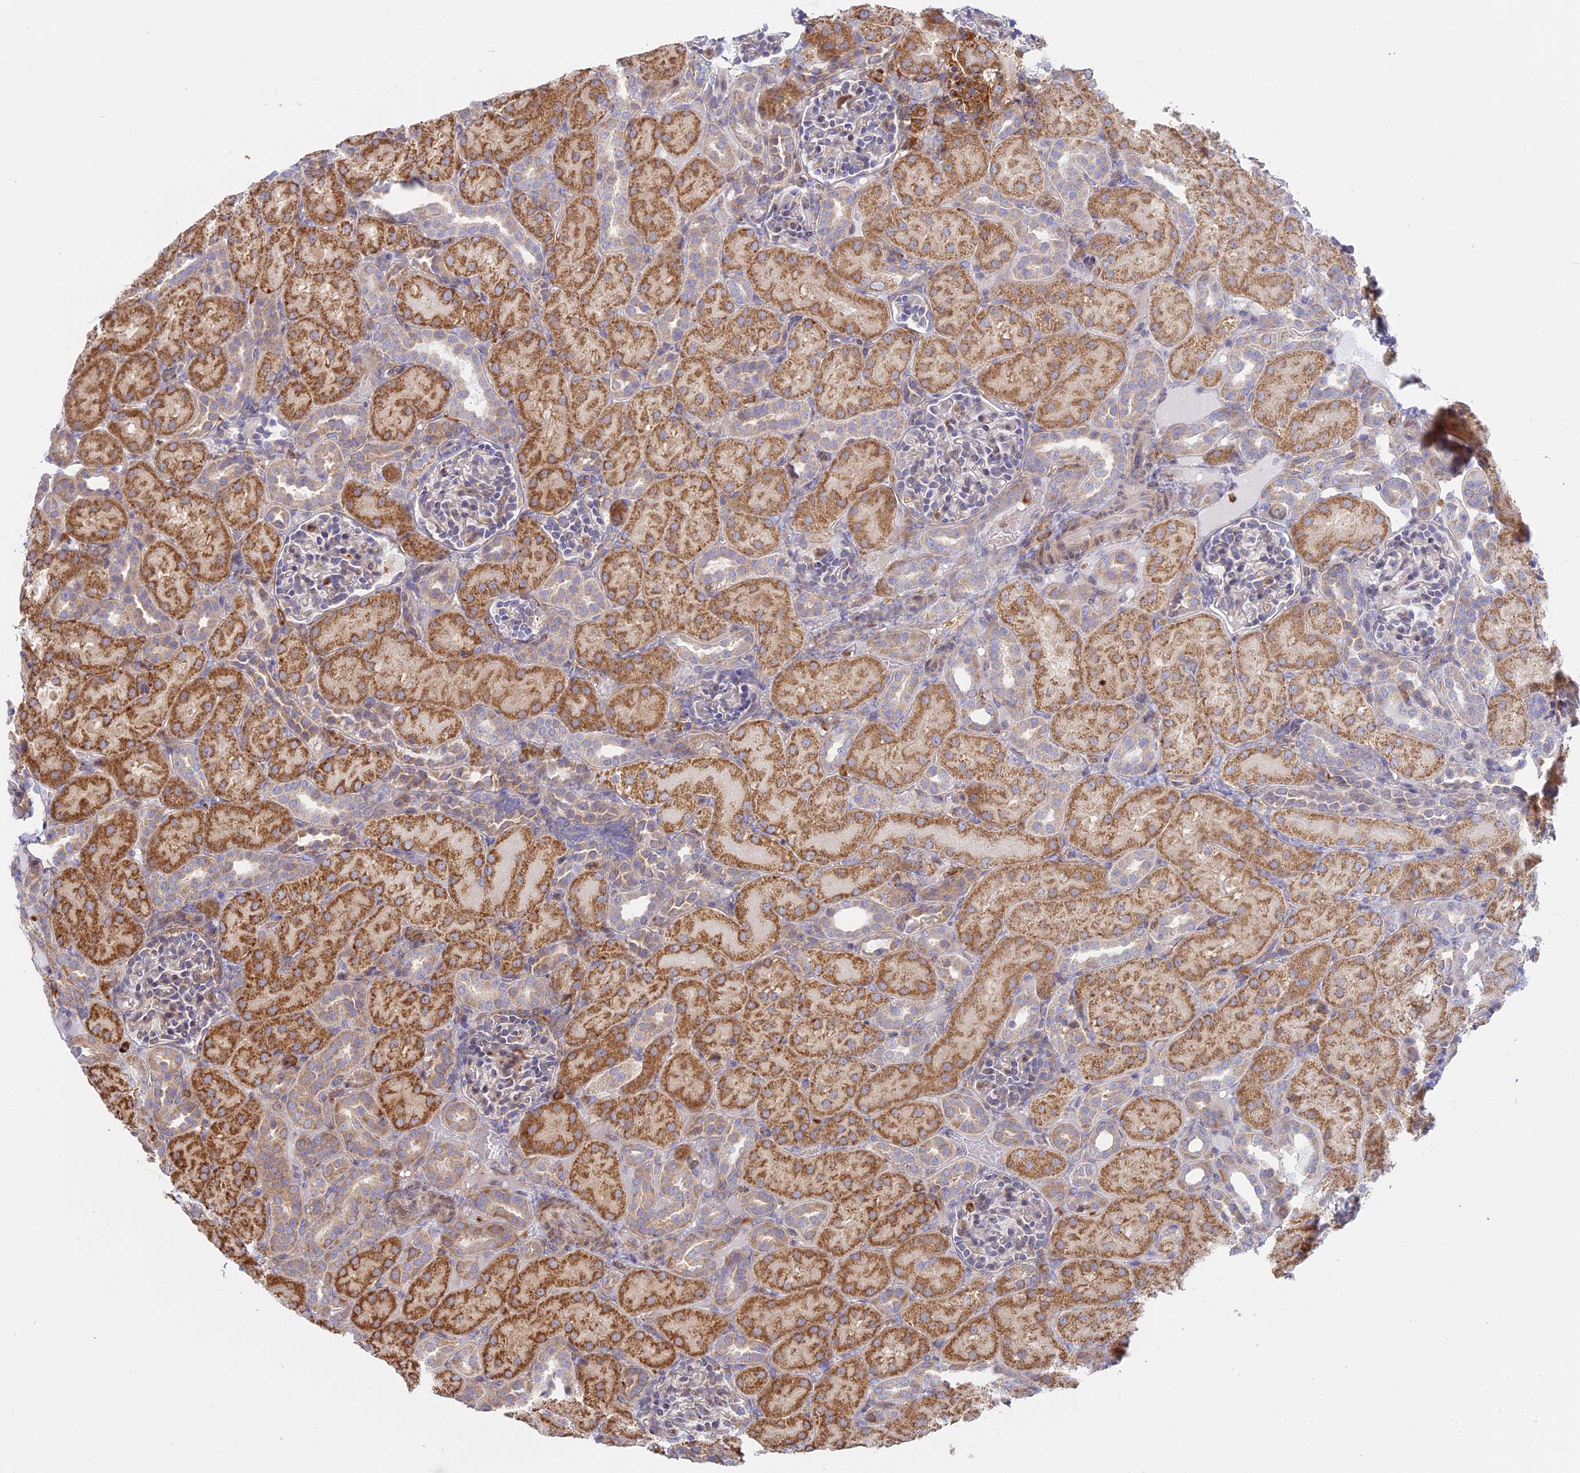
{"staining": {"intensity": "negative", "quantity": "none", "location": "none"}, "tissue": "kidney", "cell_type": "Cells in glomeruli", "image_type": "normal", "snomed": [{"axis": "morphology", "description": "Normal tissue, NOS"}, {"axis": "topography", "description": "Kidney"}], "caption": "The photomicrograph shows no significant expression in cells in glomeruli of kidney. Brightfield microscopy of immunohistochemistry stained with DAB (brown) and hematoxylin (blue), captured at high magnification.", "gene": "GMIP", "patient": {"sex": "male", "age": 1}}